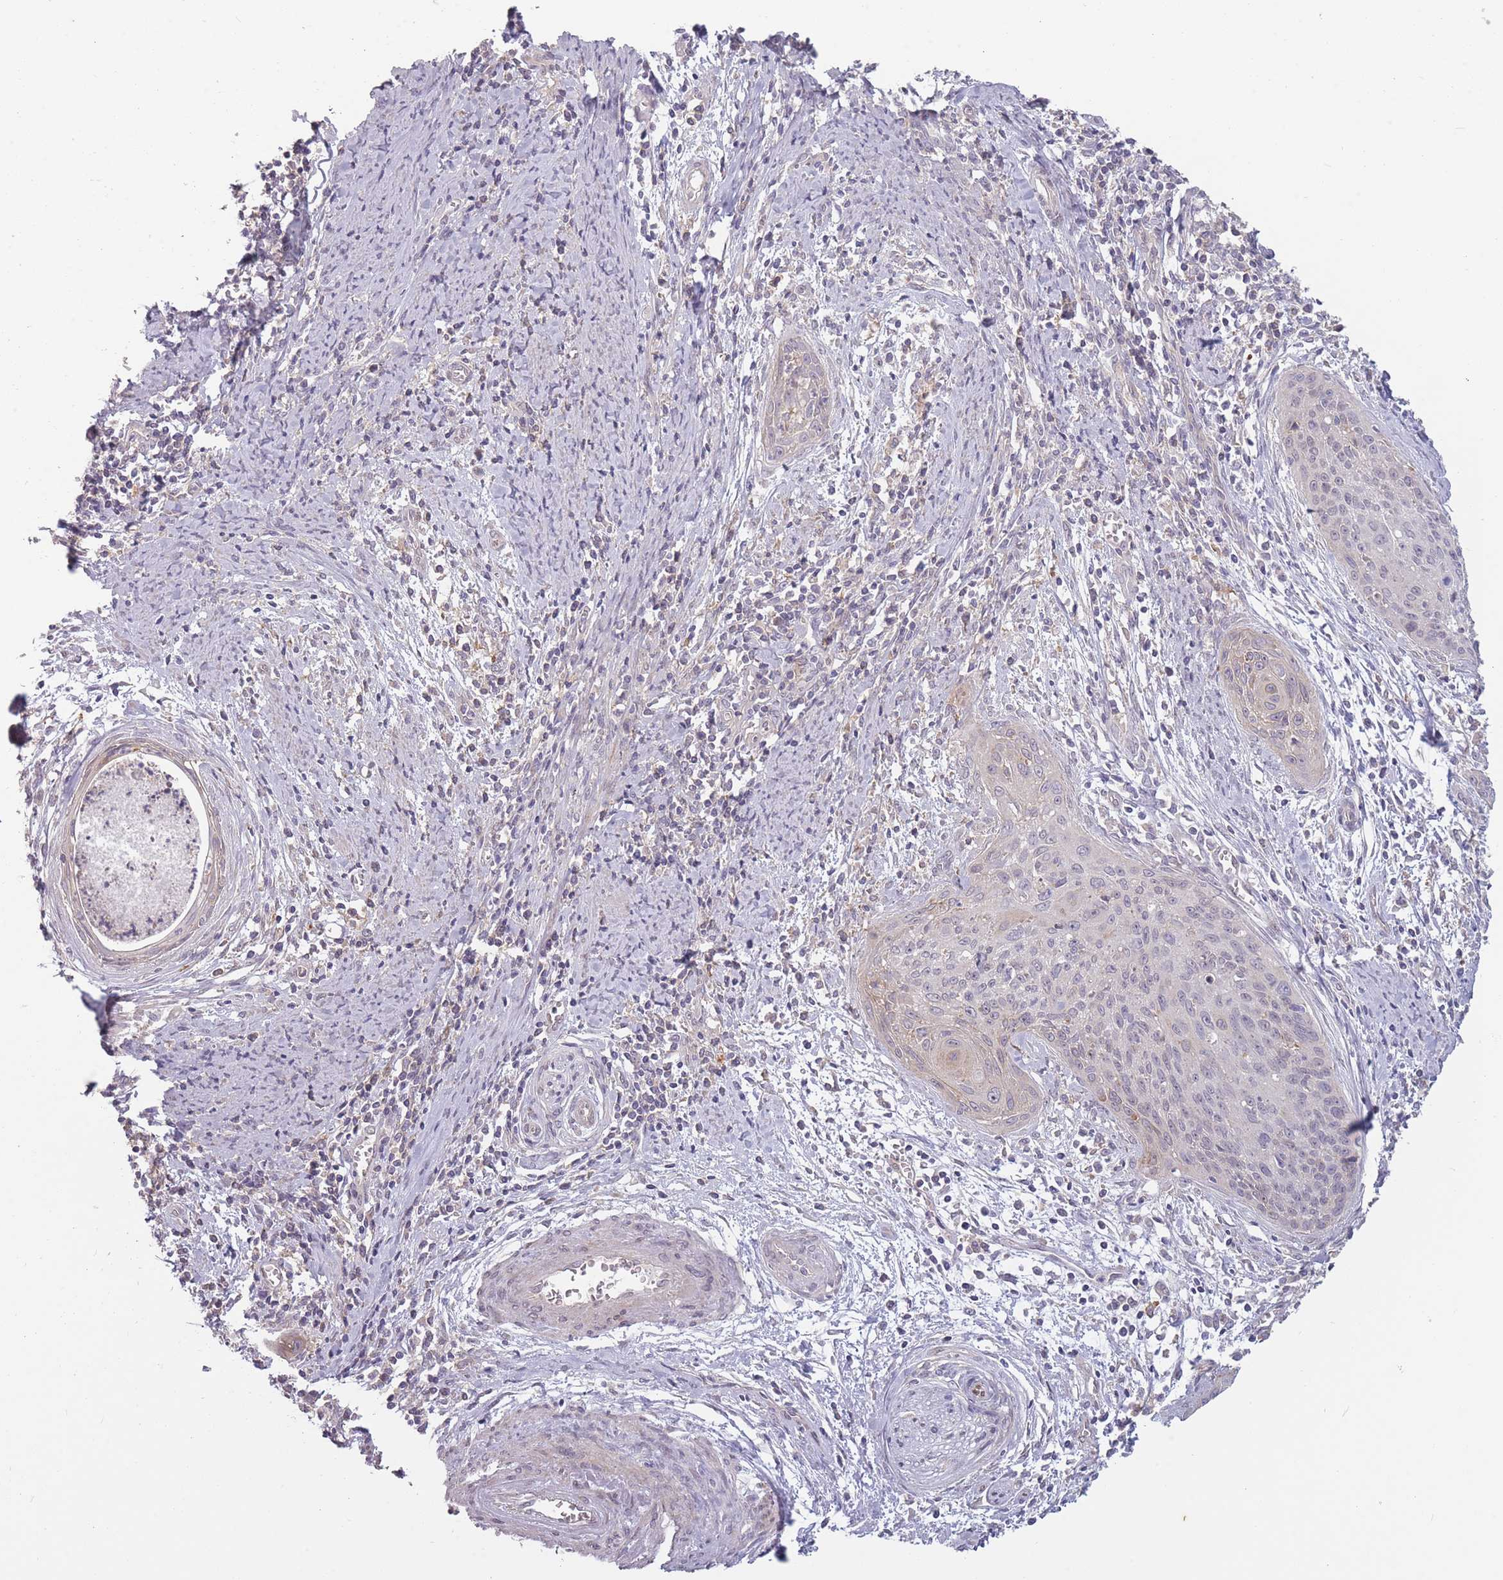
{"staining": {"intensity": "moderate", "quantity": "<25%", "location": "cytoplasmic/membranous"}, "tissue": "cervical cancer", "cell_type": "Tumor cells", "image_type": "cancer", "snomed": [{"axis": "morphology", "description": "Squamous cell carcinoma, NOS"}, {"axis": "topography", "description": "Cervix"}], "caption": "The immunohistochemical stain shows moderate cytoplasmic/membranous positivity in tumor cells of cervical squamous cell carcinoma tissue. Nuclei are stained in blue.", "gene": "TET3", "patient": {"sex": "female", "age": 55}}